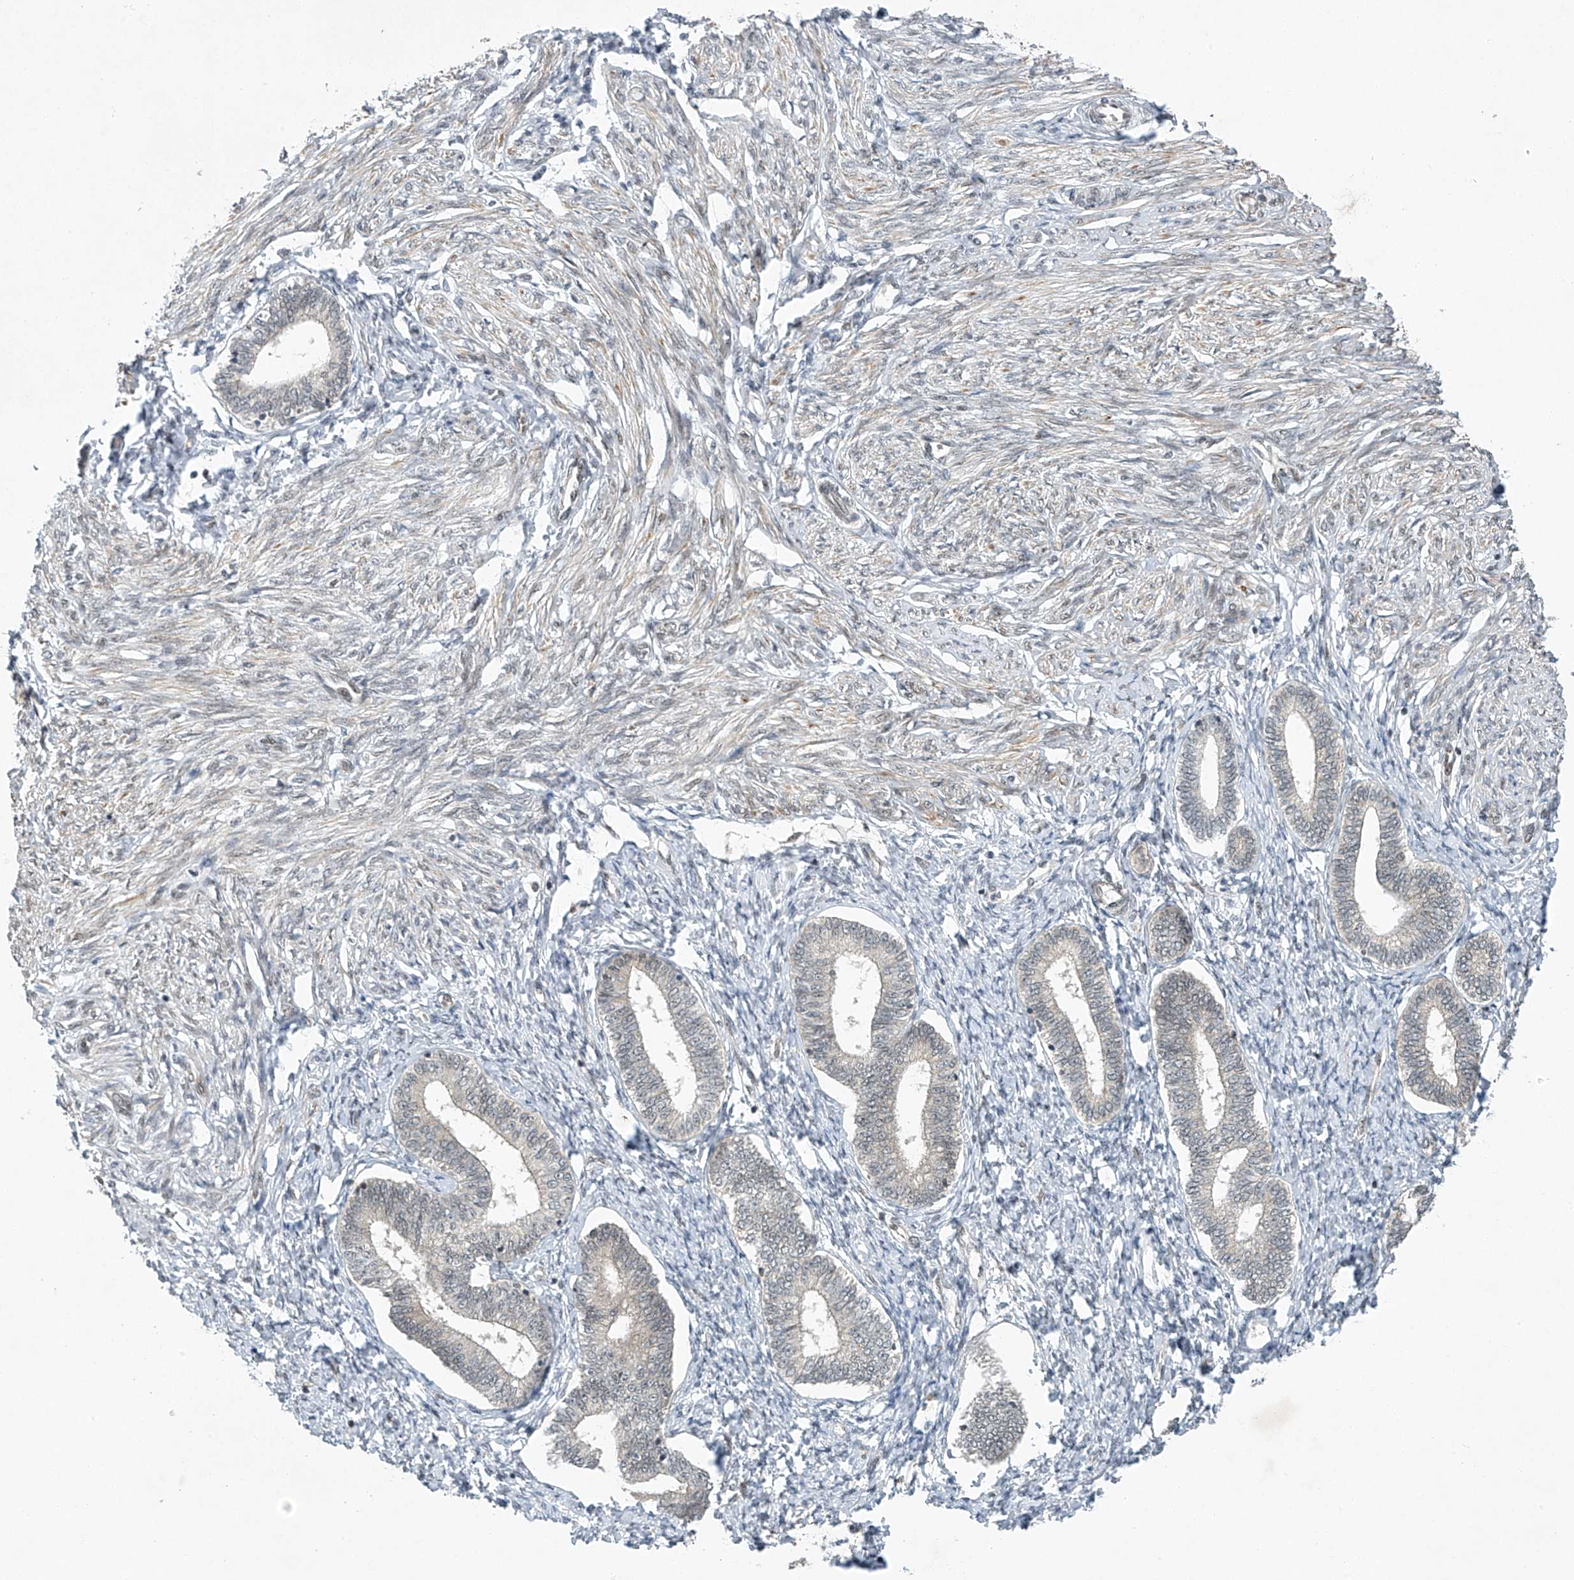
{"staining": {"intensity": "negative", "quantity": "none", "location": "none"}, "tissue": "endometrium", "cell_type": "Cells in endometrial stroma", "image_type": "normal", "snomed": [{"axis": "morphology", "description": "Normal tissue, NOS"}, {"axis": "topography", "description": "Endometrium"}], "caption": "The IHC histopathology image has no significant positivity in cells in endometrial stroma of endometrium. (DAB (3,3'-diaminobenzidine) immunohistochemistry (IHC), high magnification).", "gene": "TAF8", "patient": {"sex": "female", "age": 72}}